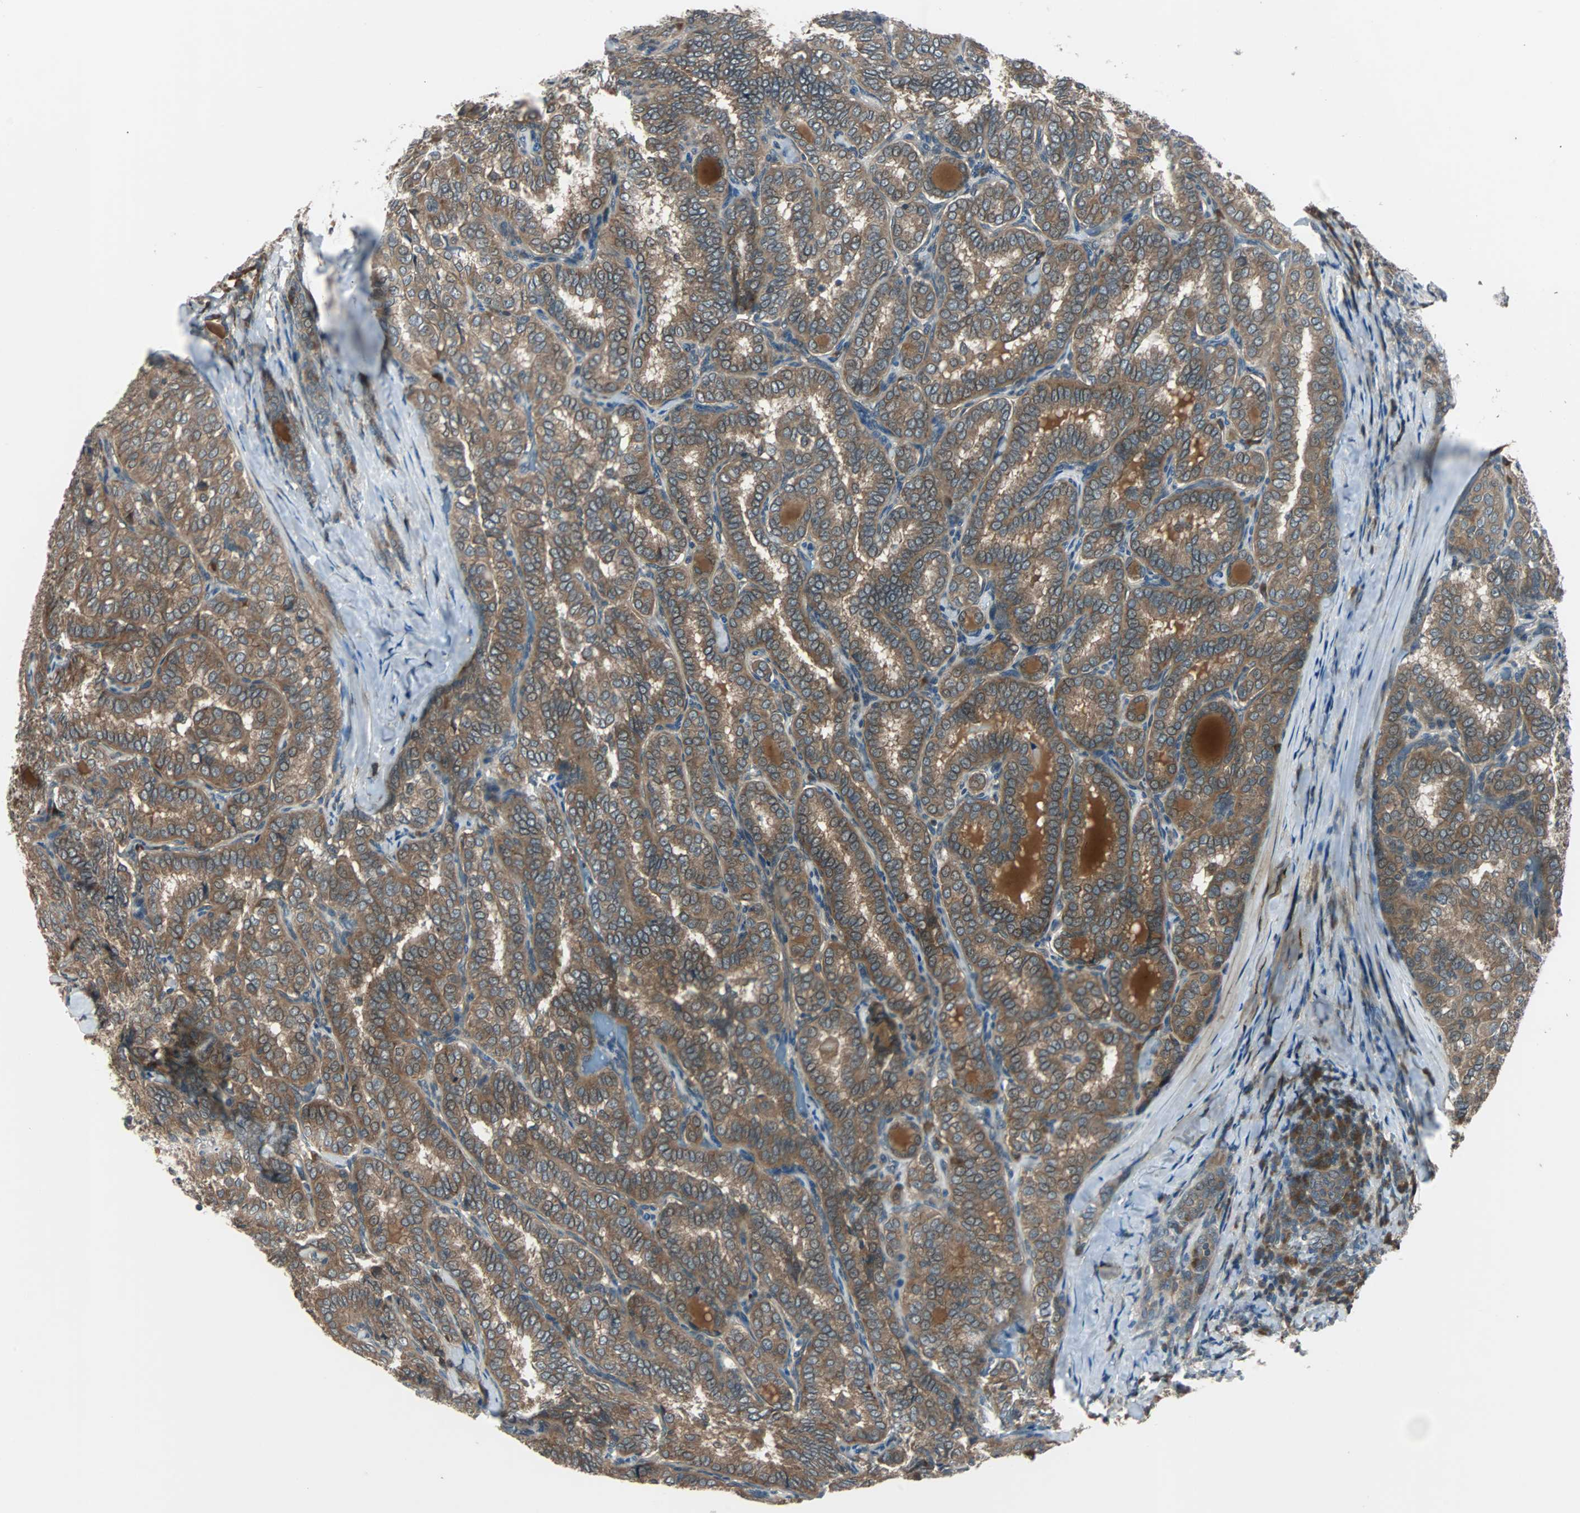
{"staining": {"intensity": "moderate", "quantity": ">75%", "location": "cytoplasmic/membranous"}, "tissue": "thyroid cancer", "cell_type": "Tumor cells", "image_type": "cancer", "snomed": [{"axis": "morphology", "description": "Normal tissue, NOS"}, {"axis": "morphology", "description": "Papillary adenocarcinoma, NOS"}, {"axis": "topography", "description": "Thyroid gland"}], "caption": "Immunohistochemistry photomicrograph of neoplastic tissue: thyroid cancer stained using immunohistochemistry shows medium levels of moderate protein expression localized specifically in the cytoplasmic/membranous of tumor cells, appearing as a cytoplasmic/membranous brown color.", "gene": "ARF1", "patient": {"sex": "female", "age": 30}}